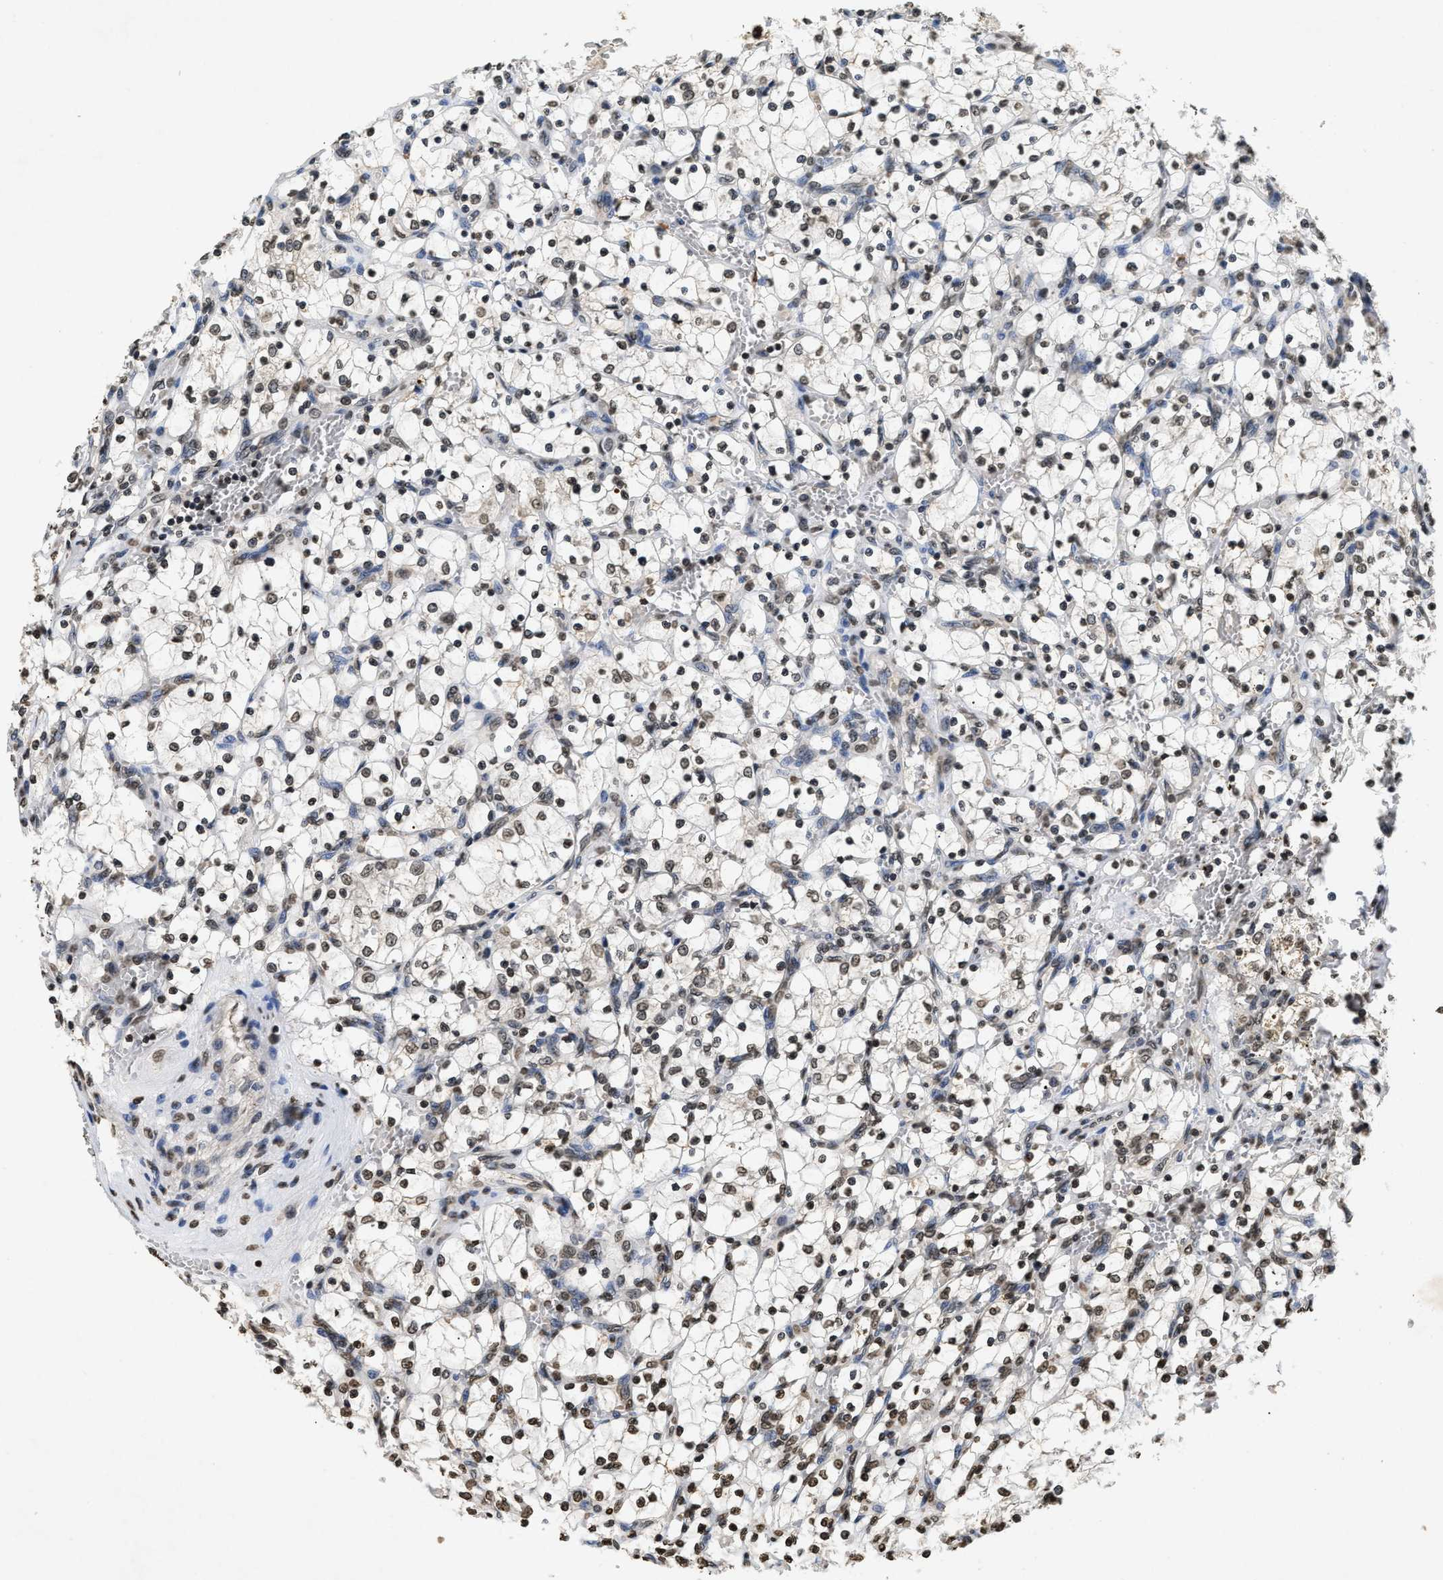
{"staining": {"intensity": "weak", "quantity": ">75%", "location": "nuclear"}, "tissue": "renal cancer", "cell_type": "Tumor cells", "image_type": "cancer", "snomed": [{"axis": "morphology", "description": "Adenocarcinoma, NOS"}, {"axis": "topography", "description": "Kidney"}], "caption": "The photomicrograph reveals staining of renal cancer (adenocarcinoma), revealing weak nuclear protein positivity (brown color) within tumor cells.", "gene": "DNASE1L3", "patient": {"sex": "female", "age": 69}}